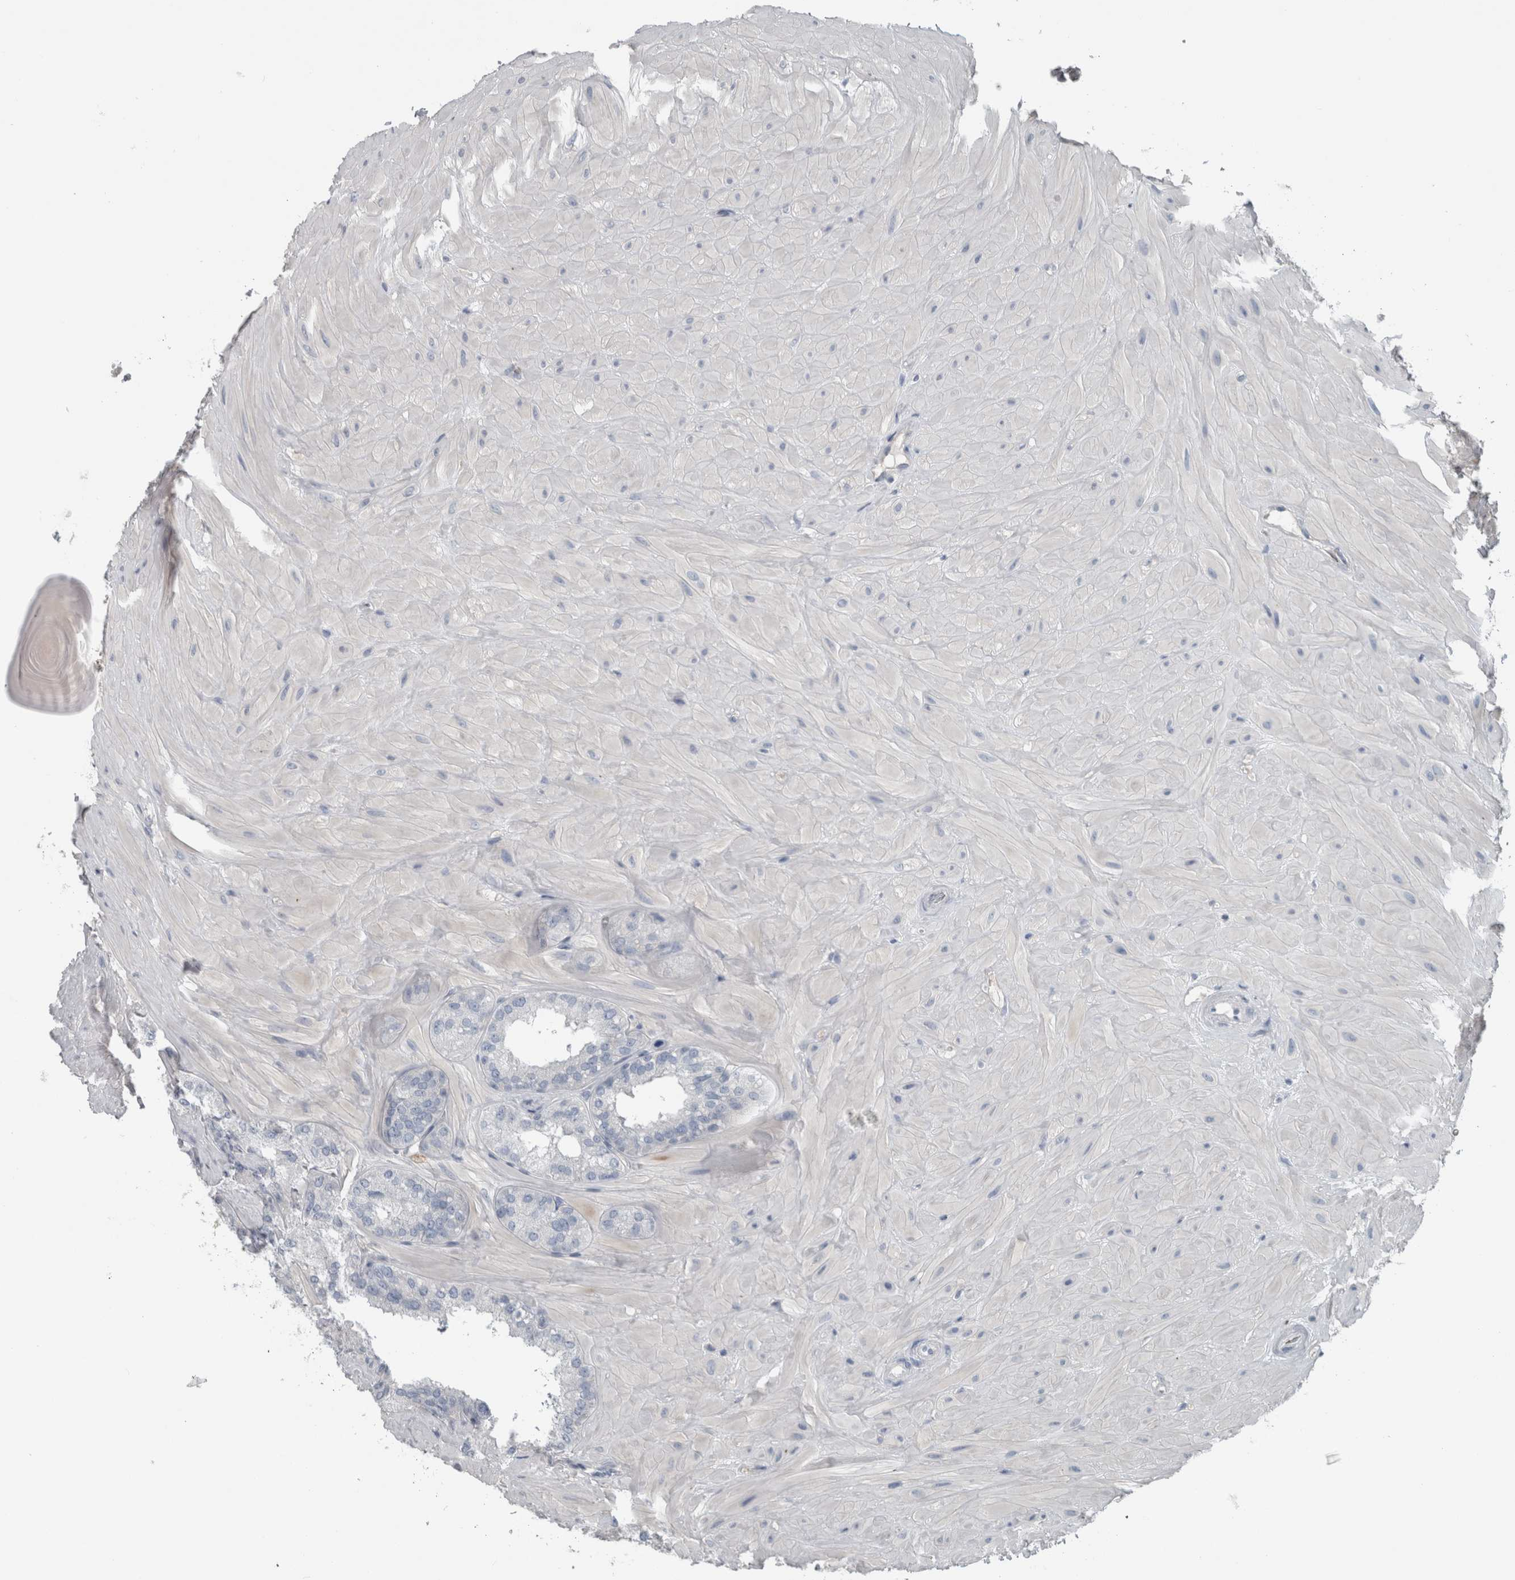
{"staining": {"intensity": "negative", "quantity": "none", "location": "none"}, "tissue": "seminal vesicle", "cell_type": "Glandular cells", "image_type": "normal", "snomed": [{"axis": "morphology", "description": "Normal tissue, NOS"}, {"axis": "topography", "description": "Prostate"}, {"axis": "topography", "description": "Seminal veicle"}], "caption": "Immunohistochemistry micrograph of unremarkable seminal vesicle: human seminal vesicle stained with DAB exhibits no significant protein expression in glandular cells. The staining was performed using DAB to visualize the protein expression in brown, while the nuclei were stained in blue with hematoxylin (Magnification: 20x).", "gene": "SH3GL2", "patient": {"sex": "male", "age": 51}}